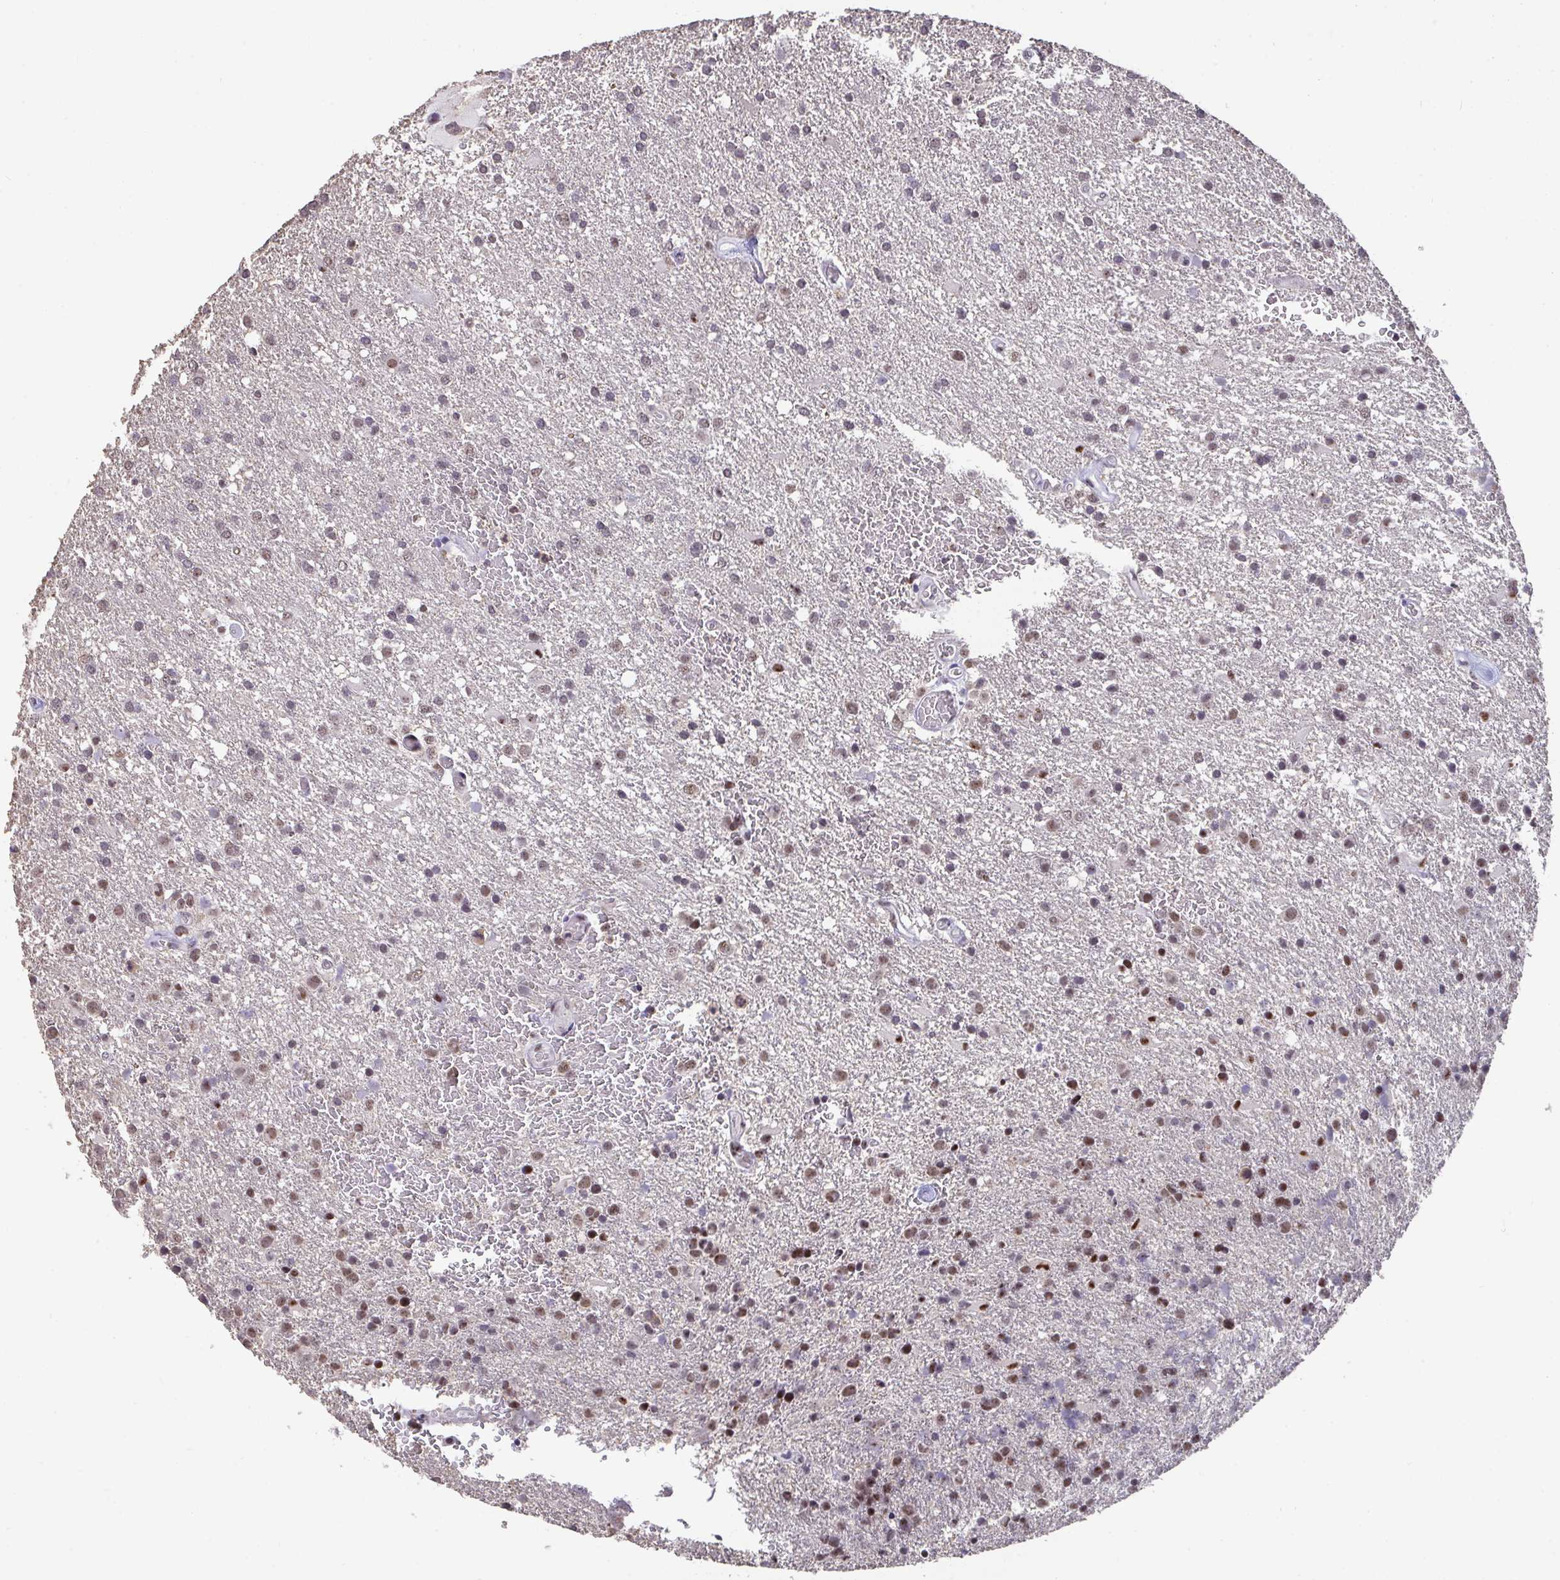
{"staining": {"intensity": "moderate", "quantity": "25%-75%", "location": "nuclear"}, "tissue": "glioma", "cell_type": "Tumor cells", "image_type": "cancer", "snomed": [{"axis": "morphology", "description": "Glioma, malignant, High grade"}, {"axis": "topography", "description": "Brain"}], "caption": "IHC (DAB) staining of human glioma demonstrates moderate nuclear protein positivity in approximately 25%-75% of tumor cells.", "gene": "SENP3", "patient": {"sex": "male", "age": 68}}